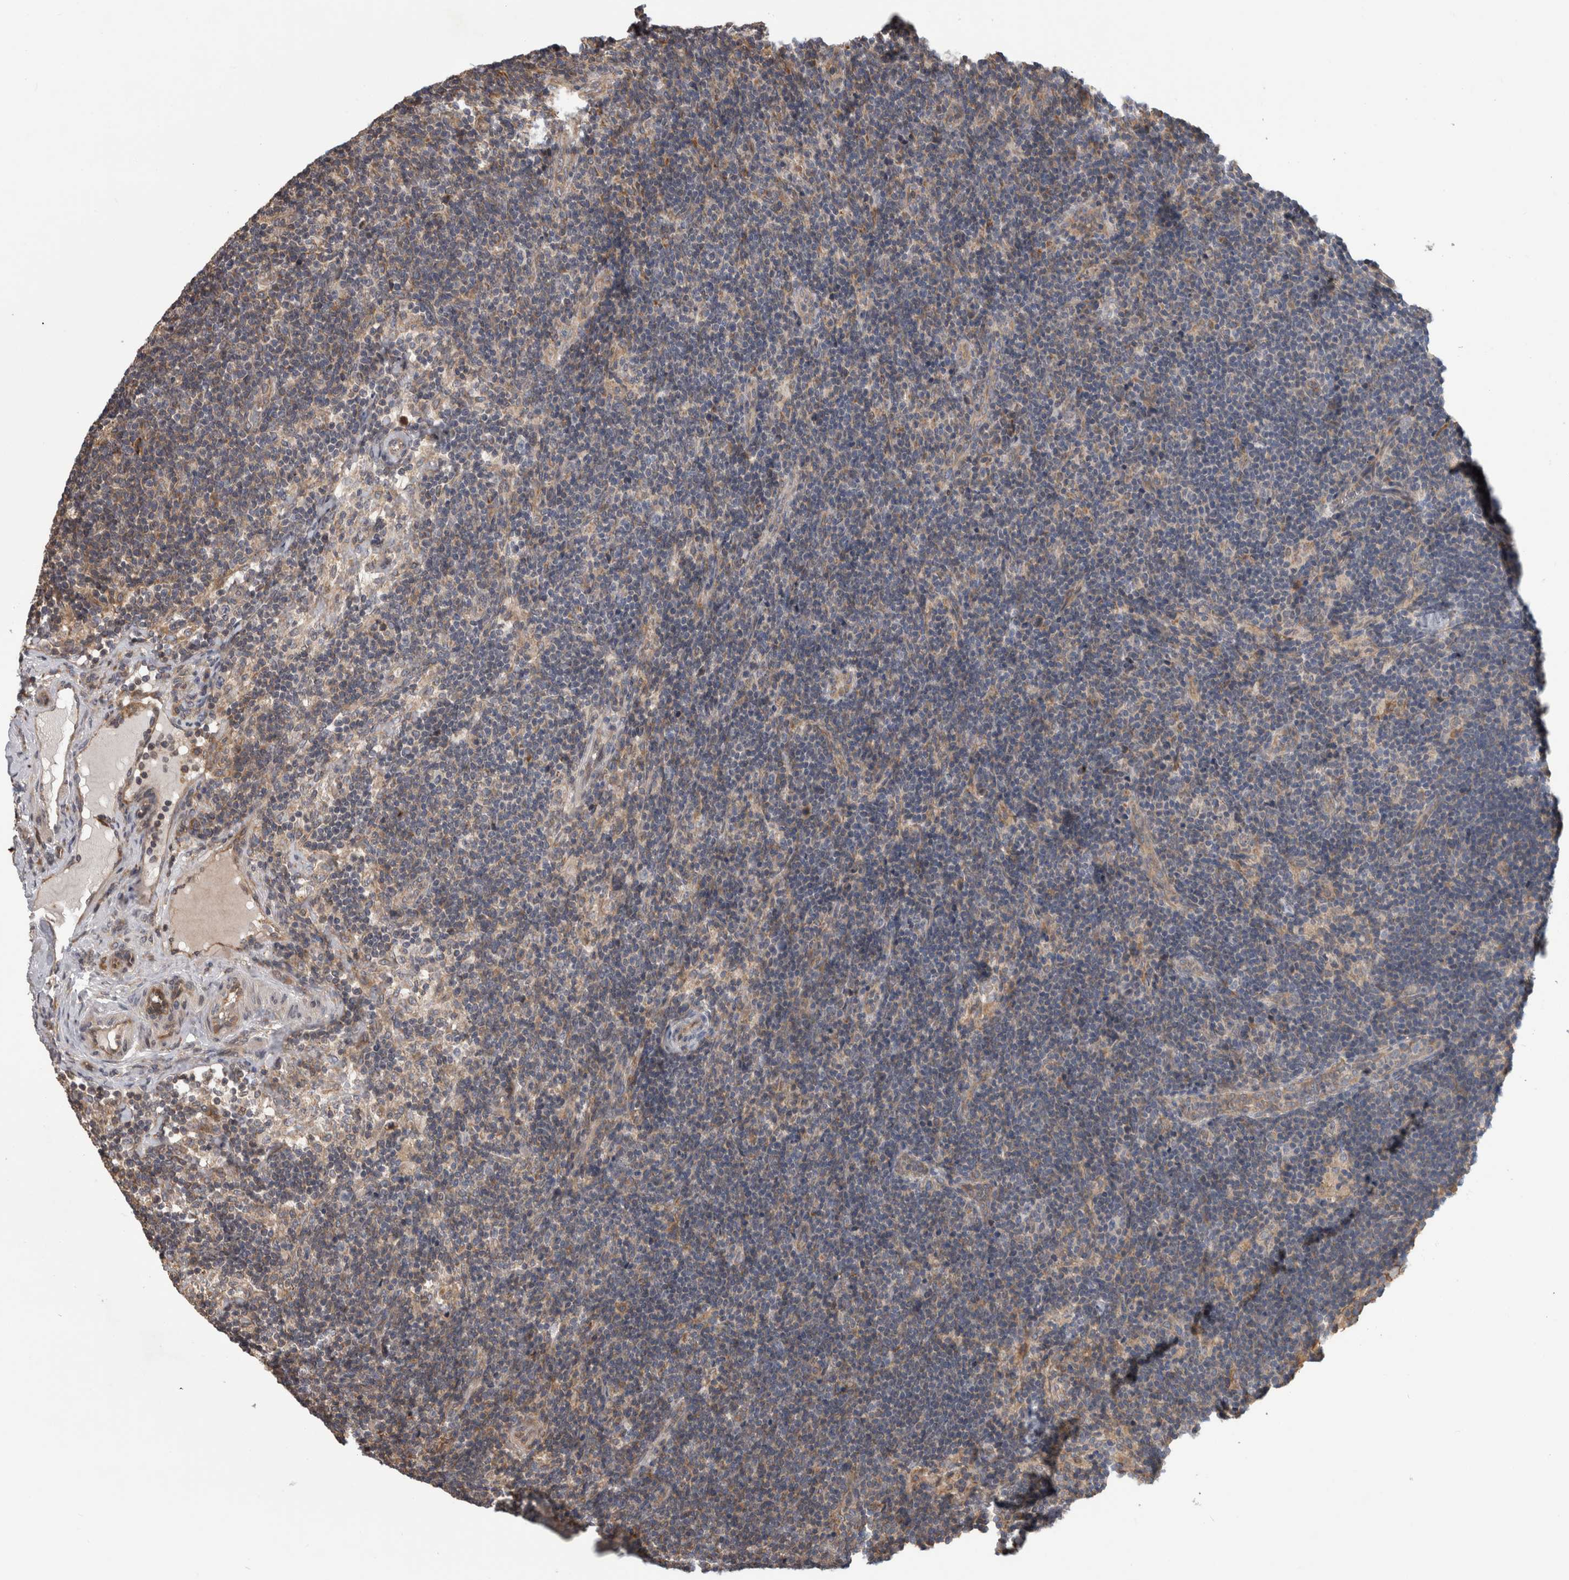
{"staining": {"intensity": "moderate", "quantity": "25%-75%", "location": "cytoplasmic/membranous"}, "tissue": "lymph node", "cell_type": "Germinal center cells", "image_type": "normal", "snomed": [{"axis": "morphology", "description": "Normal tissue, NOS"}, {"axis": "topography", "description": "Lymph node"}], "caption": "This is an image of IHC staining of normal lymph node, which shows moderate staining in the cytoplasmic/membranous of germinal center cells.", "gene": "PARP6", "patient": {"sex": "female", "age": 22}}